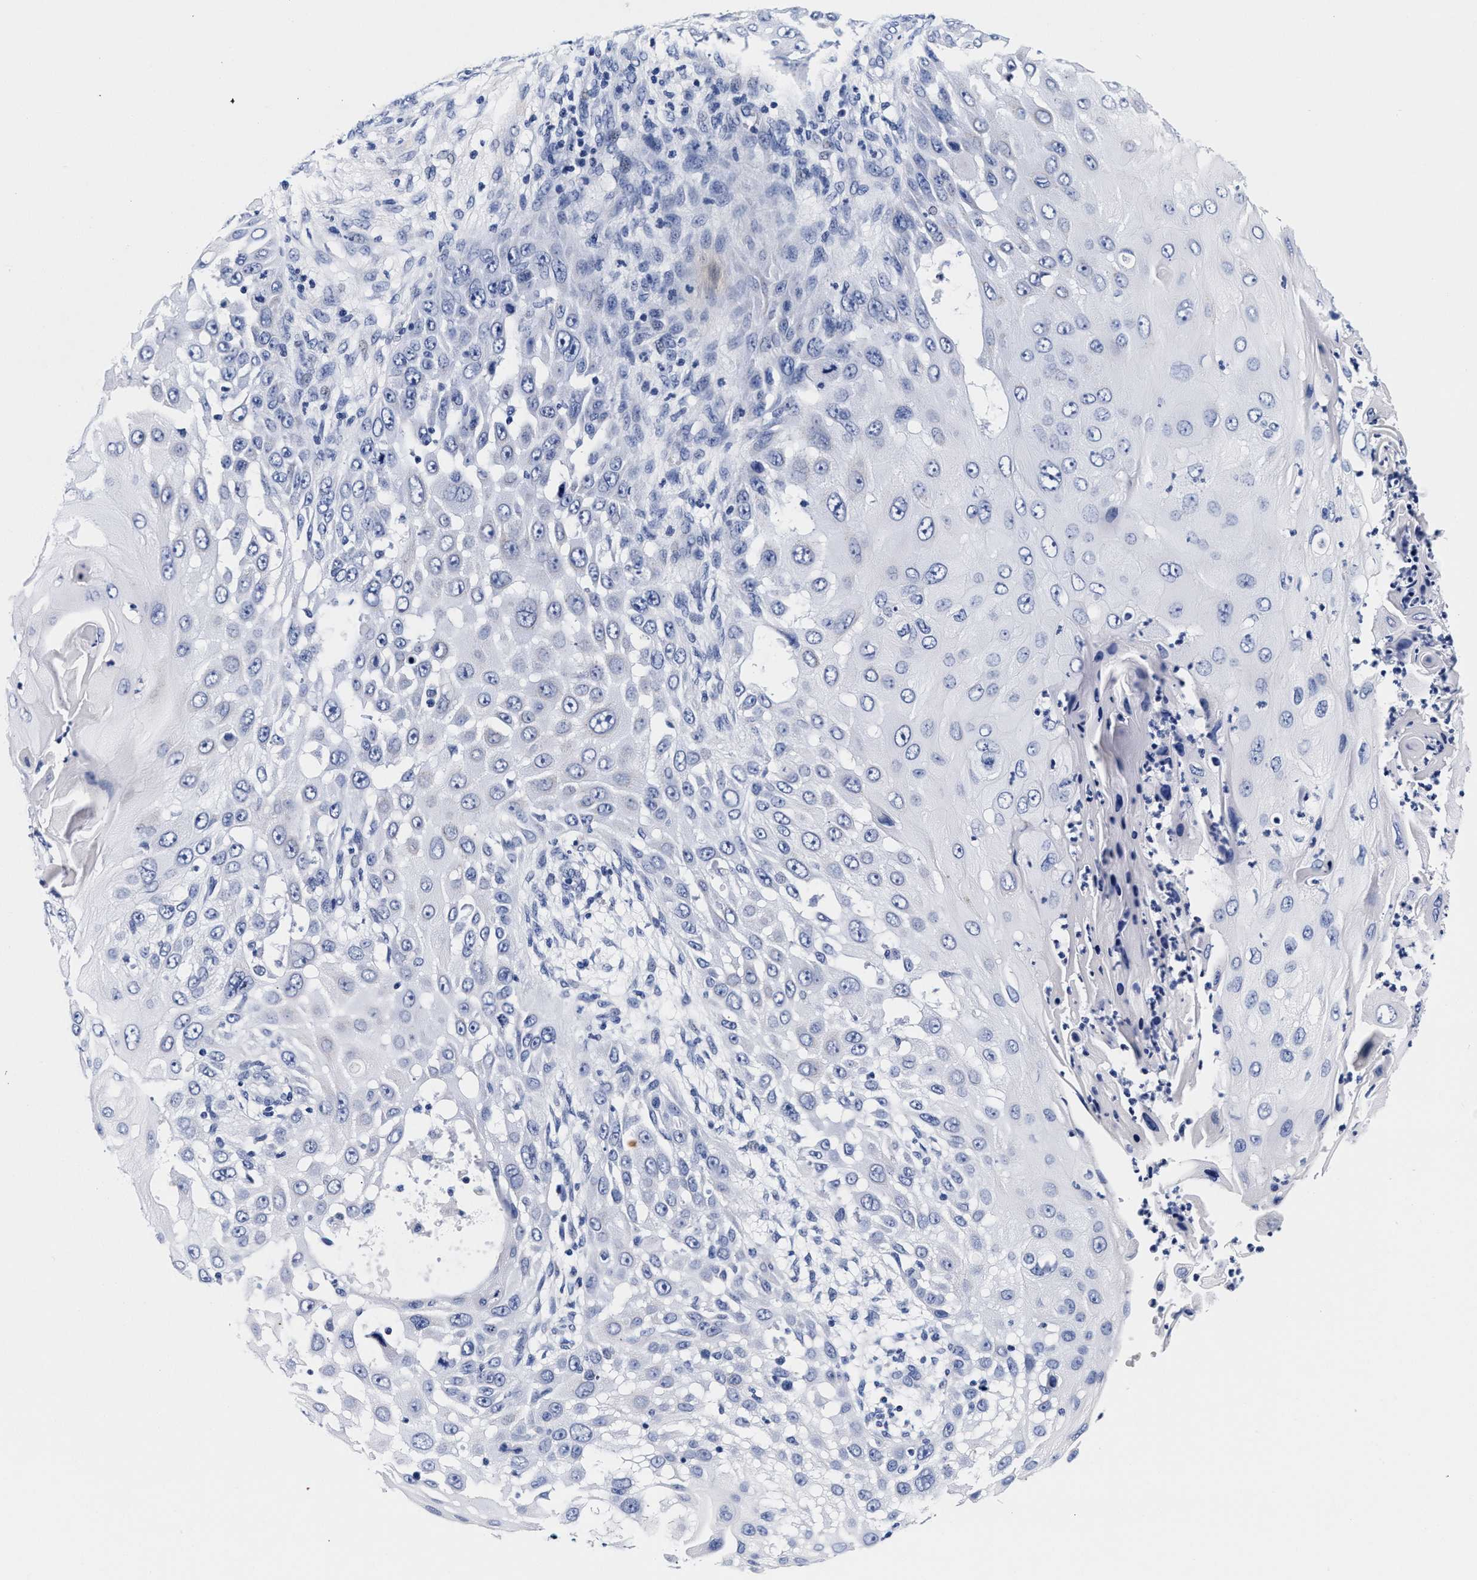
{"staining": {"intensity": "negative", "quantity": "none", "location": "none"}, "tissue": "skin cancer", "cell_type": "Tumor cells", "image_type": "cancer", "snomed": [{"axis": "morphology", "description": "Squamous cell carcinoma, NOS"}, {"axis": "topography", "description": "Skin"}], "caption": "Protein analysis of skin cancer (squamous cell carcinoma) displays no significant positivity in tumor cells.", "gene": "RAB3B", "patient": {"sex": "female", "age": 44}}